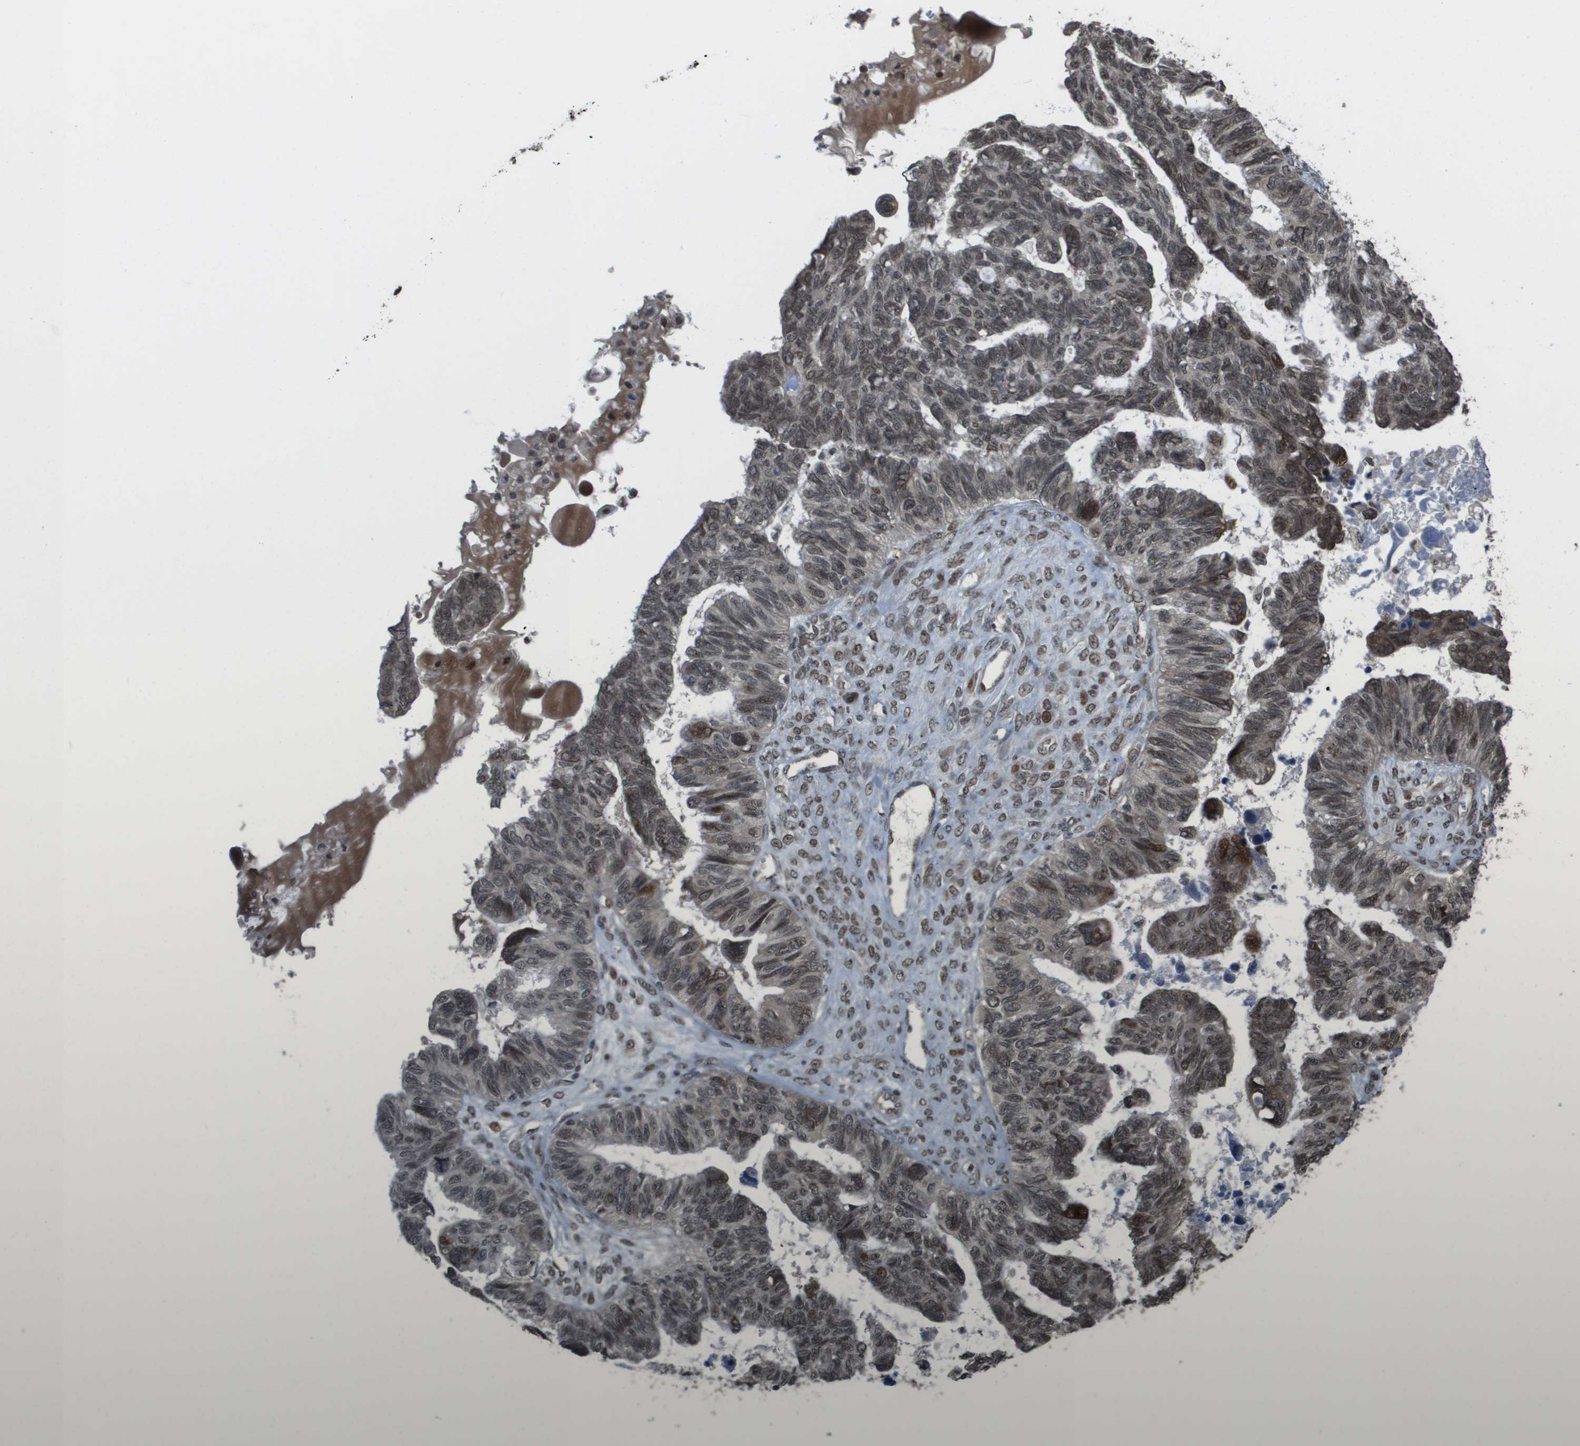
{"staining": {"intensity": "moderate", "quantity": "25%-75%", "location": "nuclear"}, "tissue": "ovarian cancer", "cell_type": "Tumor cells", "image_type": "cancer", "snomed": [{"axis": "morphology", "description": "Cystadenocarcinoma, serous, NOS"}, {"axis": "topography", "description": "Ovary"}], "caption": "Approximately 25%-75% of tumor cells in human ovarian cancer display moderate nuclear protein positivity as visualized by brown immunohistochemical staining.", "gene": "KAT5", "patient": {"sex": "female", "age": 79}}